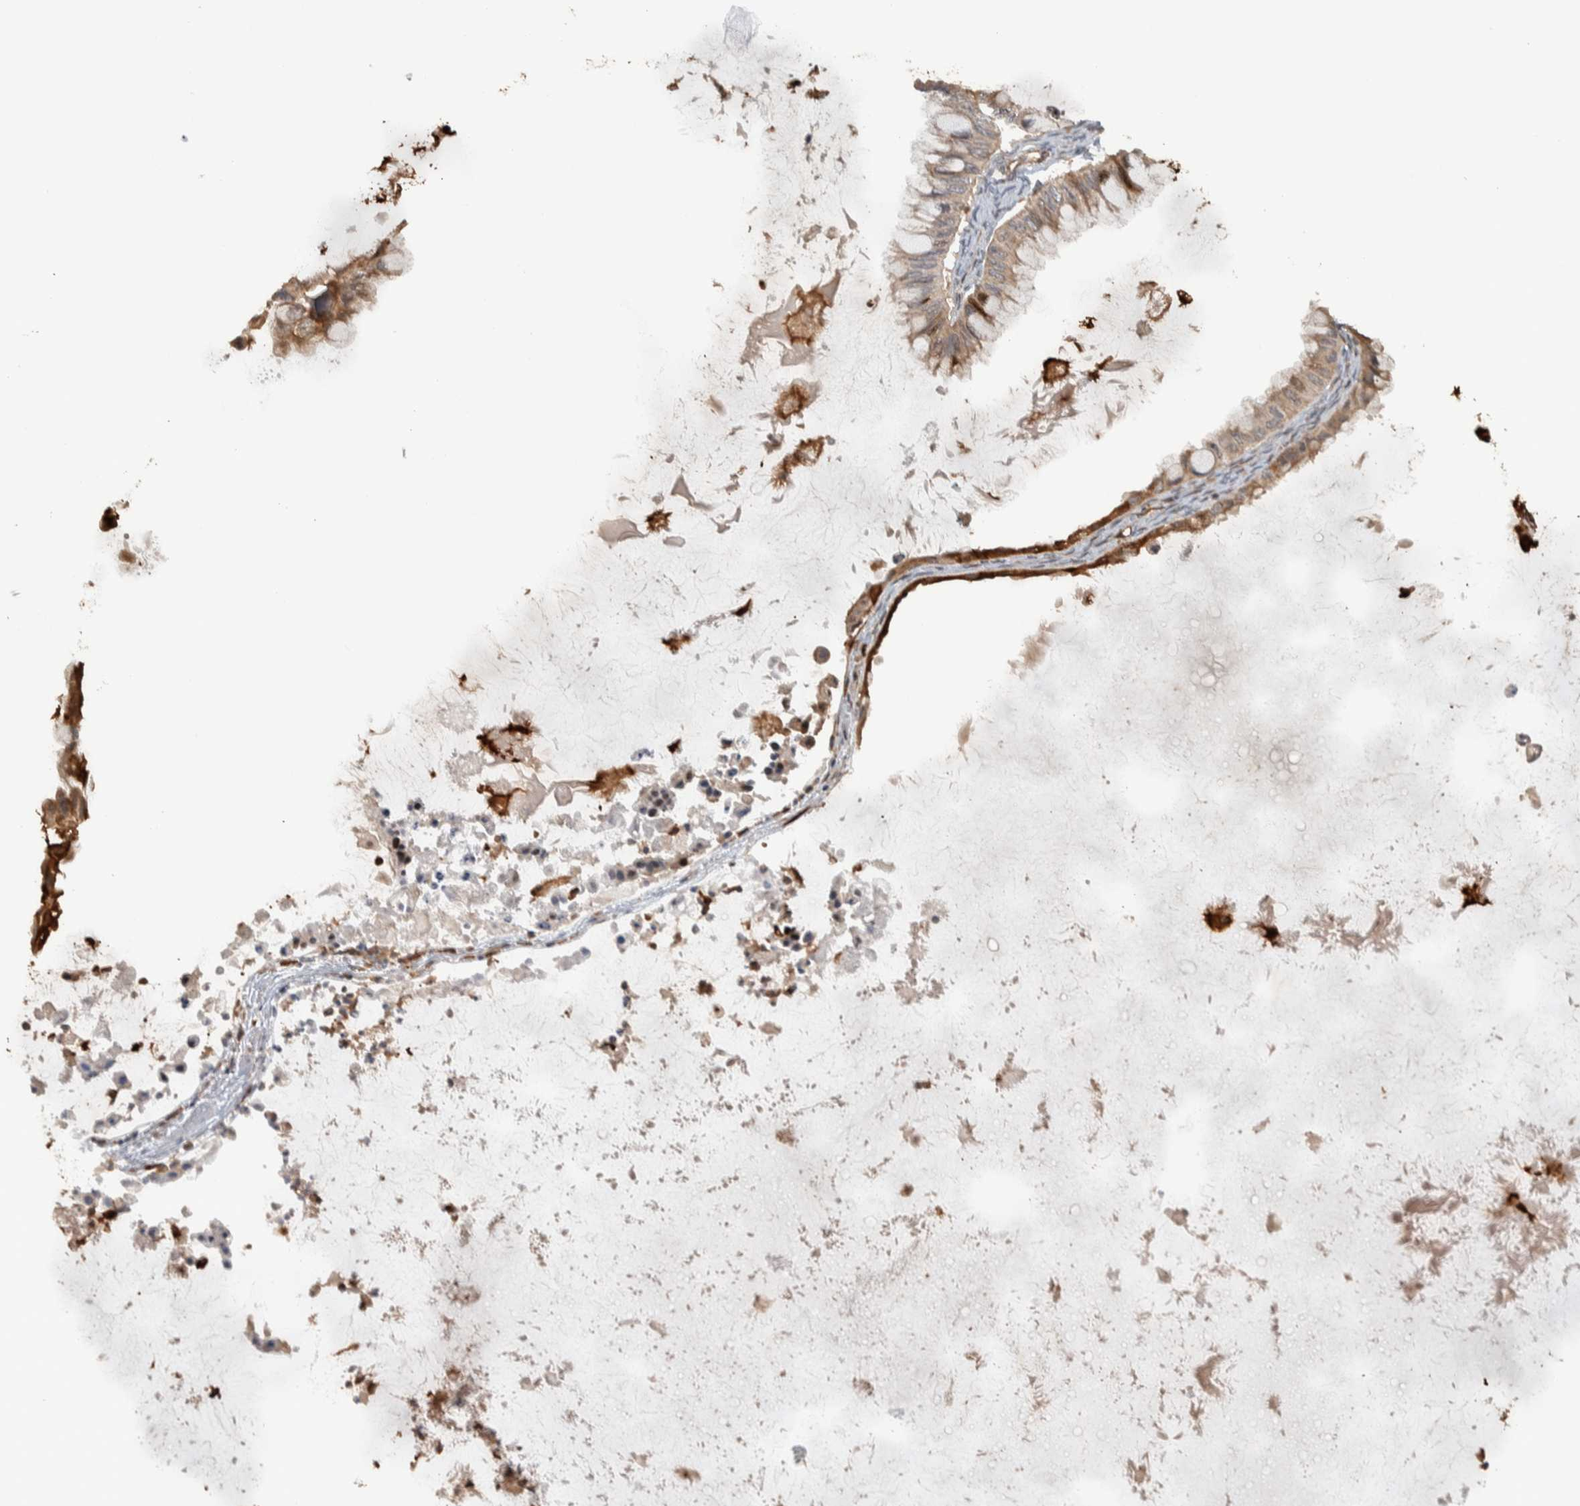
{"staining": {"intensity": "moderate", "quantity": ">75%", "location": "cytoplasmic/membranous"}, "tissue": "ovarian cancer", "cell_type": "Tumor cells", "image_type": "cancer", "snomed": [{"axis": "morphology", "description": "Cystadenocarcinoma, mucinous, NOS"}, {"axis": "topography", "description": "Ovary"}], "caption": "Tumor cells exhibit medium levels of moderate cytoplasmic/membranous staining in approximately >75% of cells in ovarian mucinous cystadenocarcinoma.", "gene": "CNTROB", "patient": {"sex": "female", "age": 80}}